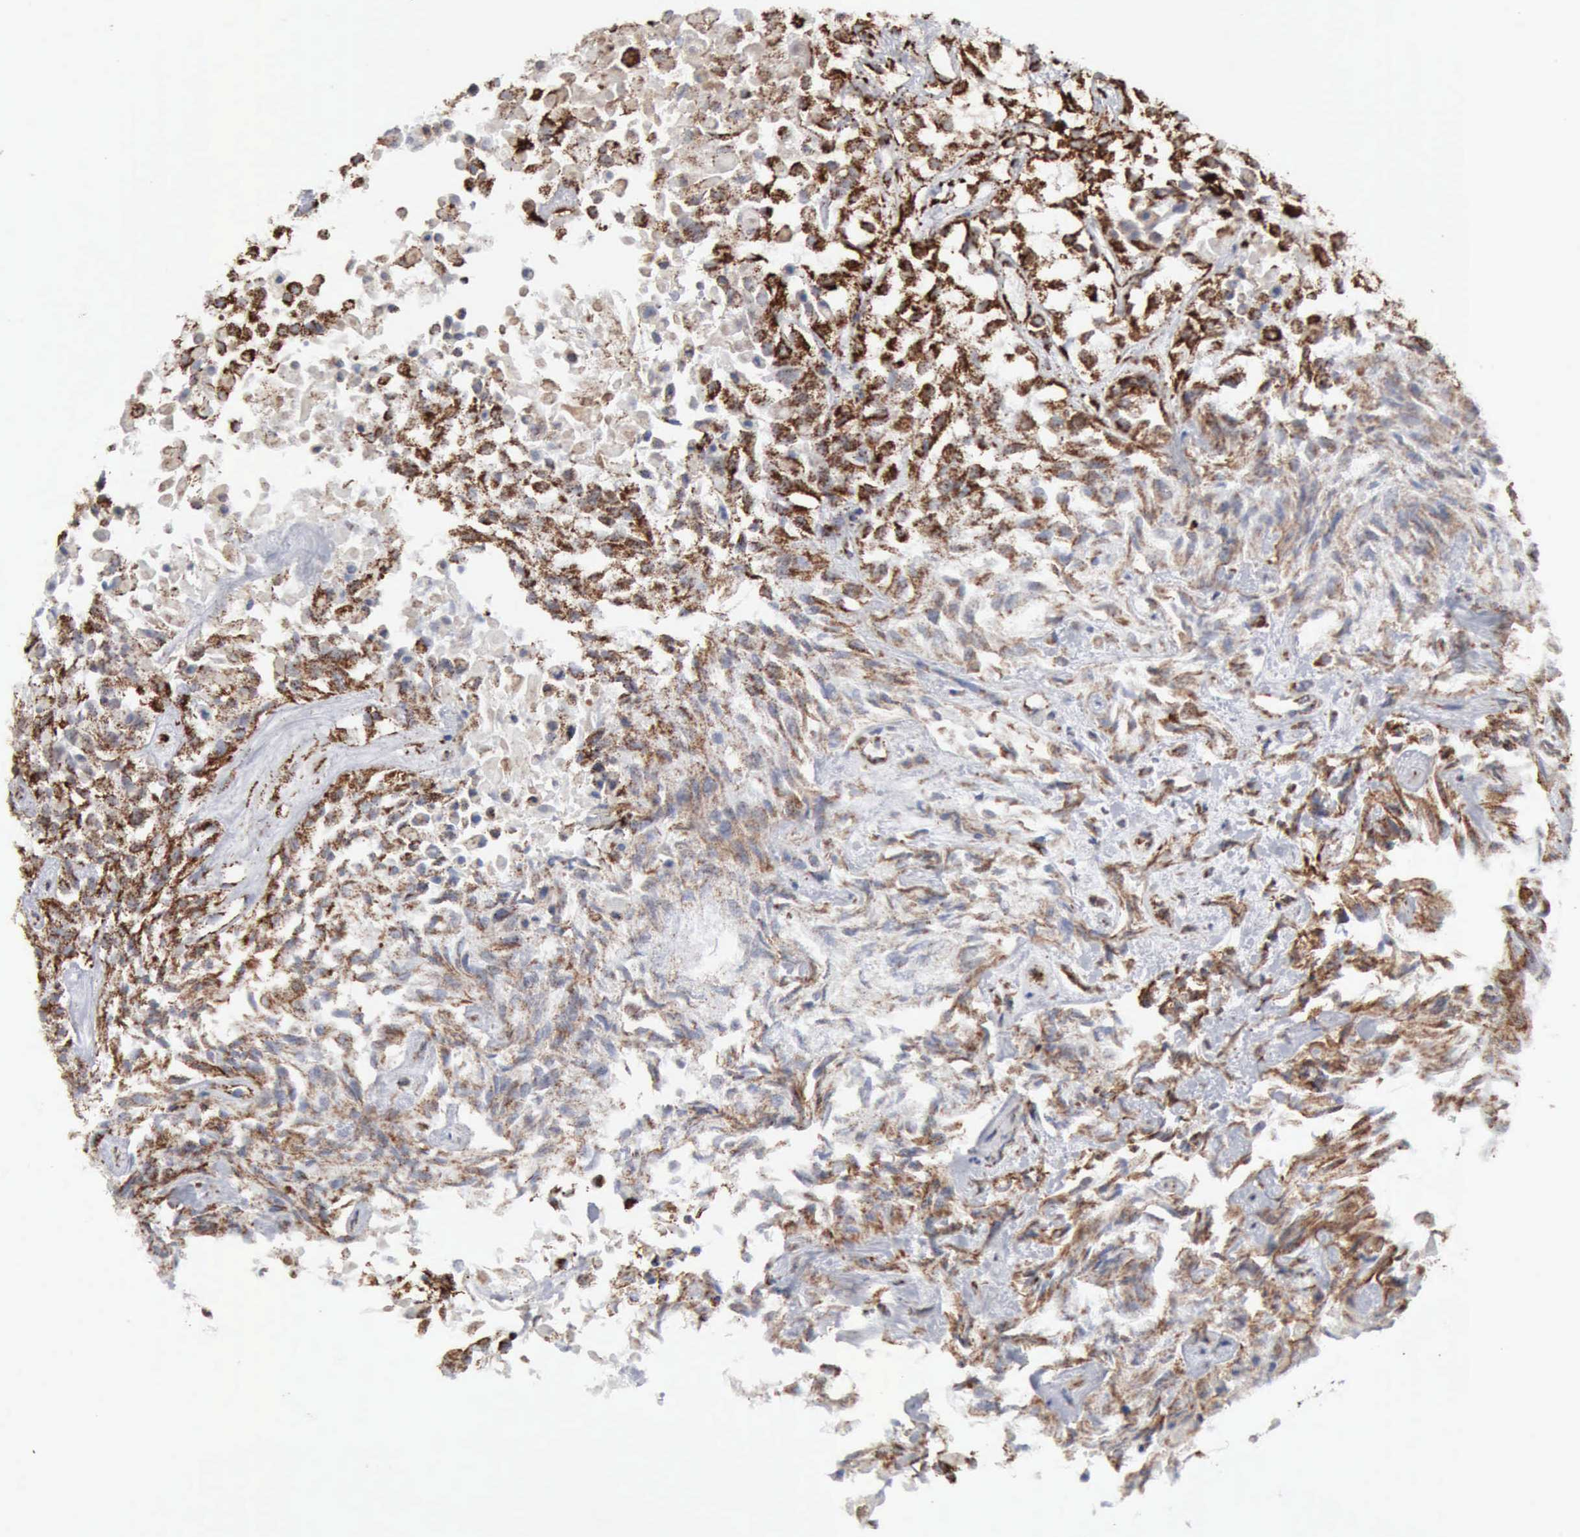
{"staining": {"intensity": "moderate", "quantity": ">75%", "location": "cytoplasmic/membranous"}, "tissue": "urothelial cancer", "cell_type": "Tumor cells", "image_type": "cancer", "snomed": [{"axis": "morphology", "description": "Urothelial carcinoma, High grade"}, {"axis": "topography", "description": "Urinary bladder"}], "caption": "DAB (3,3'-diaminobenzidine) immunohistochemical staining of urothelial cancer exhibits moderate cytoplasmic/membranous protein expression in about >75% of tumor cells. (DAB (3,3'-diaminobenzidine) = brown stain, brightfield microscopy at high magnification).", "gene": "ACO2", "patient": {"sex": "male", "age": 56}}